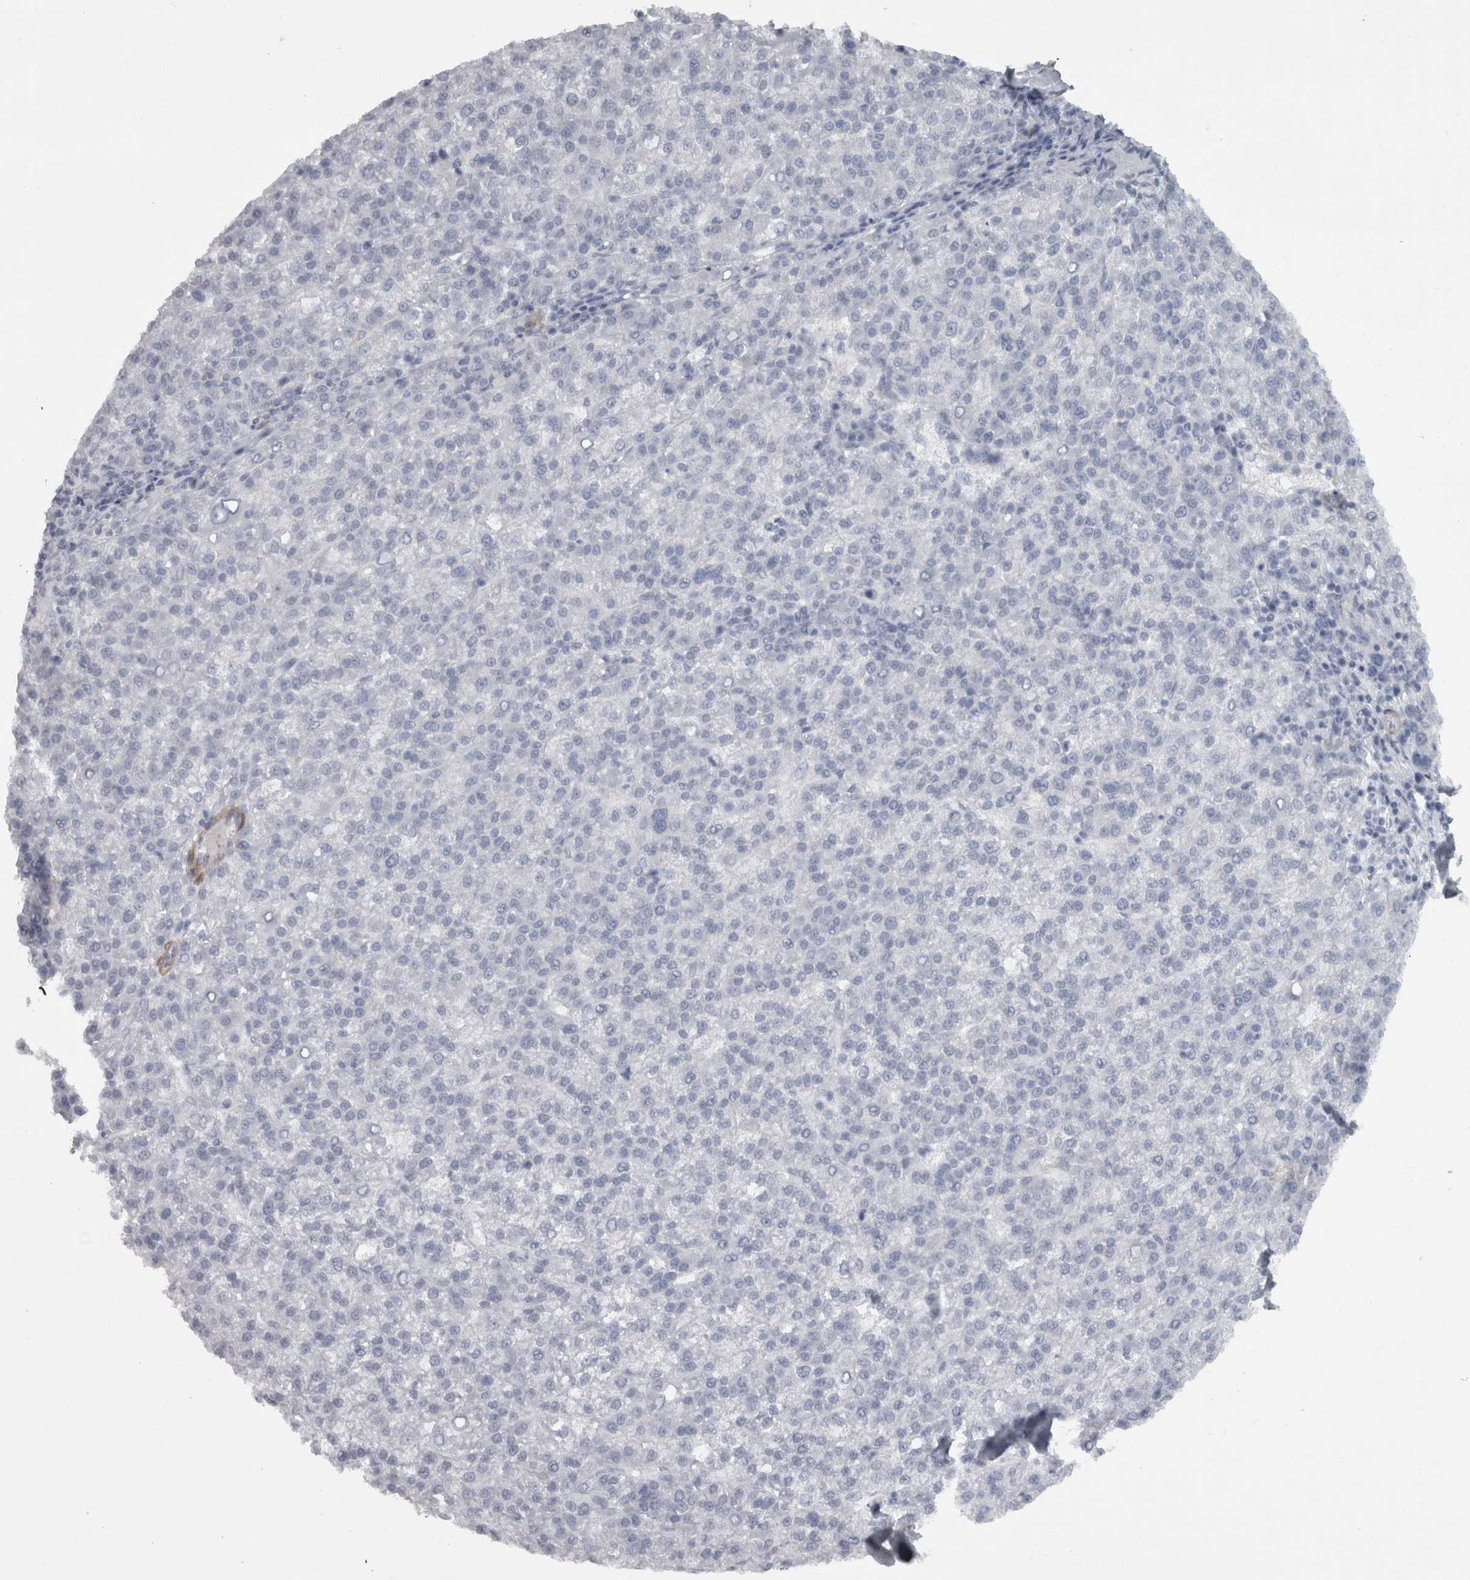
{"staining": {"intensity": "negative", "quantity": "none", "location": "none"}, "tissue": "liver cancer", "cell_type": "Tumor cells", "image_type": "cancer", "snomed": [{"axis": "morphology", "description": "Carcinoma, Hepatocellular, NOS"}, {"axis": "topography", "description": "Liver"}], "caption": "Human liver cancer (hepatocellular carcinoma) stained for a protein using immunohistochemistry (IHC) demonstrates no staining in tumor cells.", "gene": "PPP1R12B", "patient": {"sex": "female", "age": 58}}